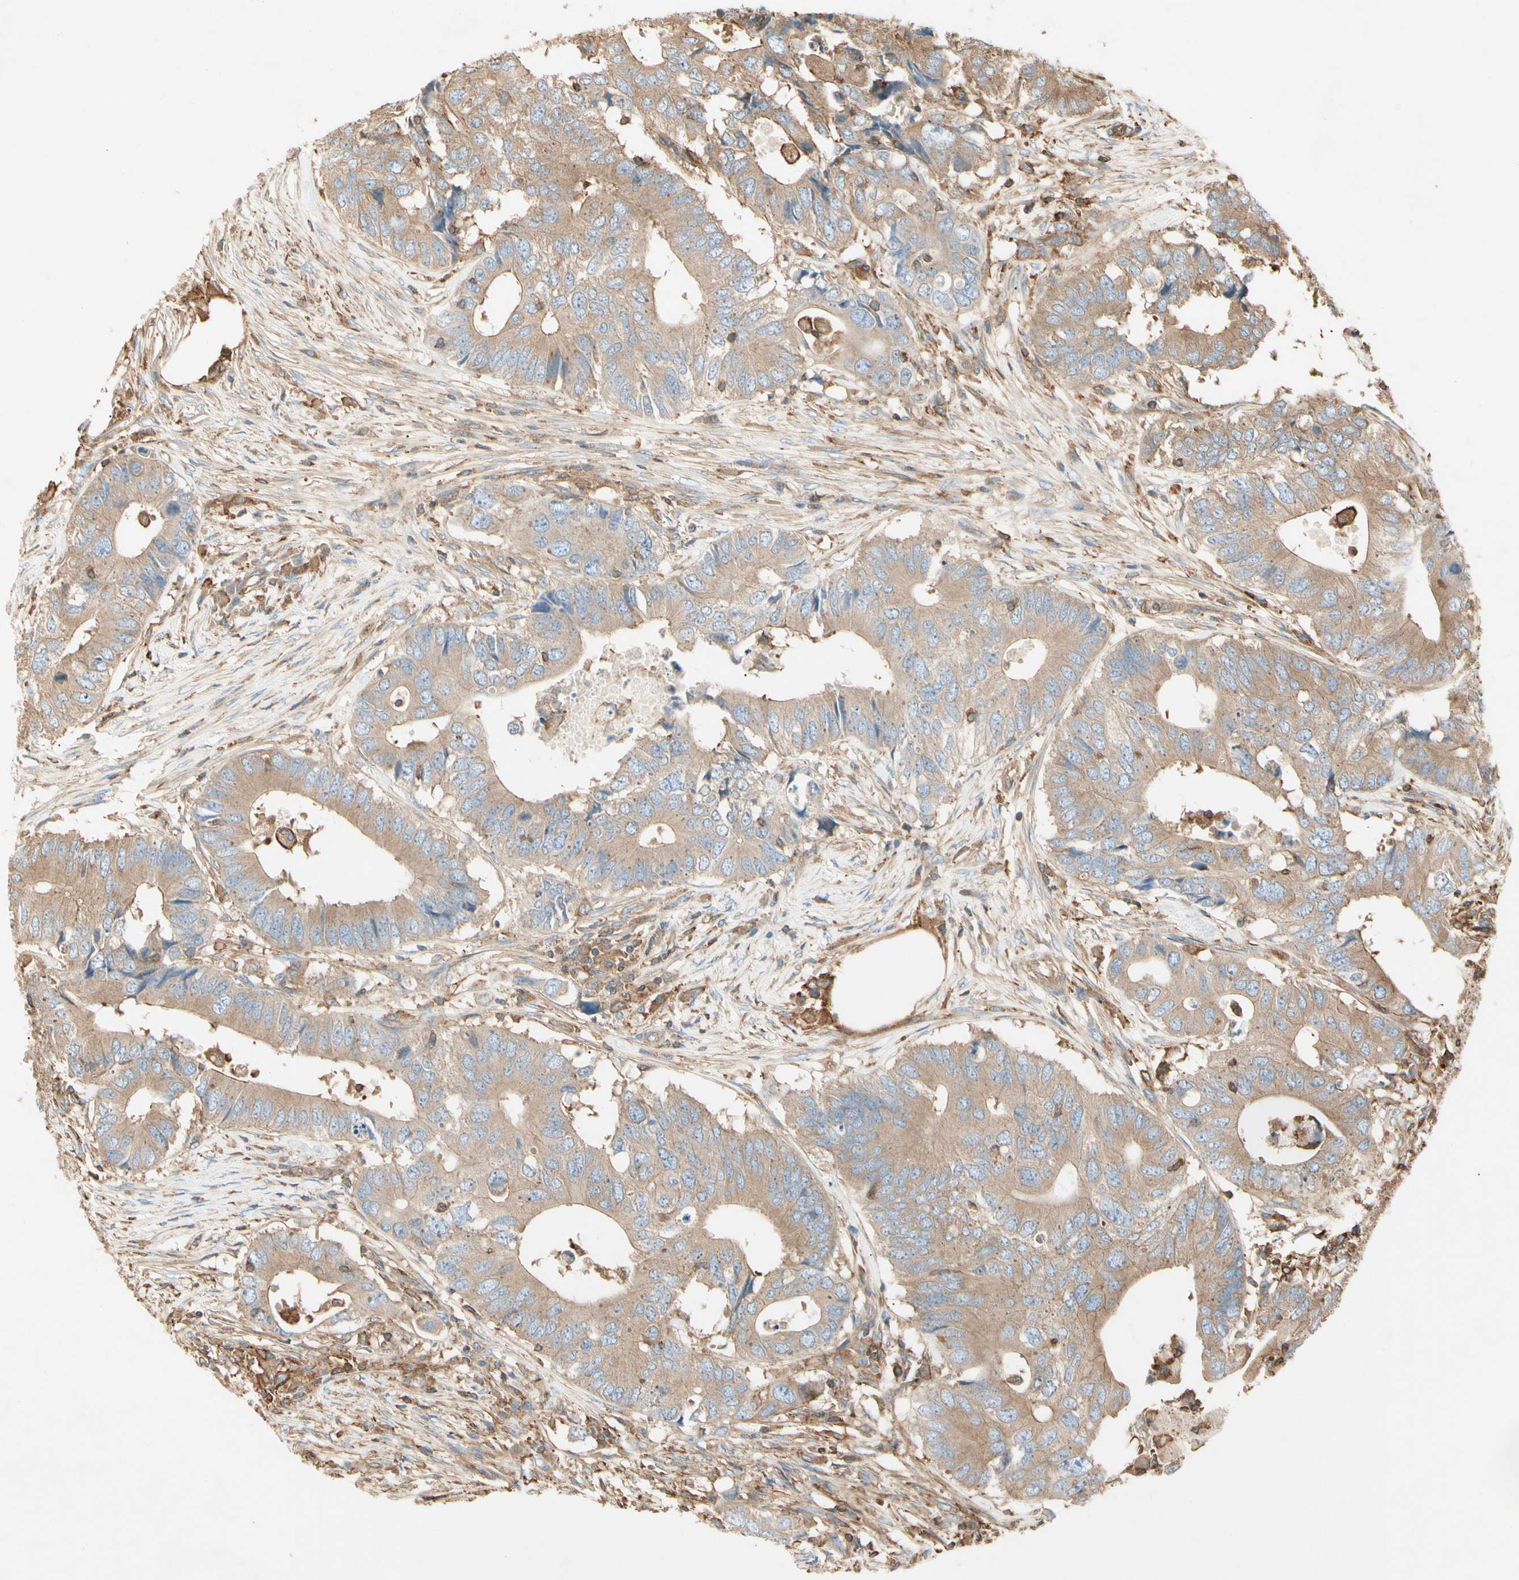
{"staining": {"intensity": "moderate", "quantity": ">75%", "location": "cytoplasmic/membranous"}, "tissue": "colorectal cancer", "cell_type": "Tumor cells", "image_type": "cancer", "snomed": [{"axis": "morphology", "description": "Adenocarcinoma, NOS"}, {"axis": "topography", "description": "Colon"}], "caption": "There is medium levels of moderate cytoplasmic/membranous expression in tumor cells of colorectal cancer, as demonstrated by immunohistochemical staining (brown color).", "gene": "ARPC2", "patient": {"sex": "male", "age": 71}}